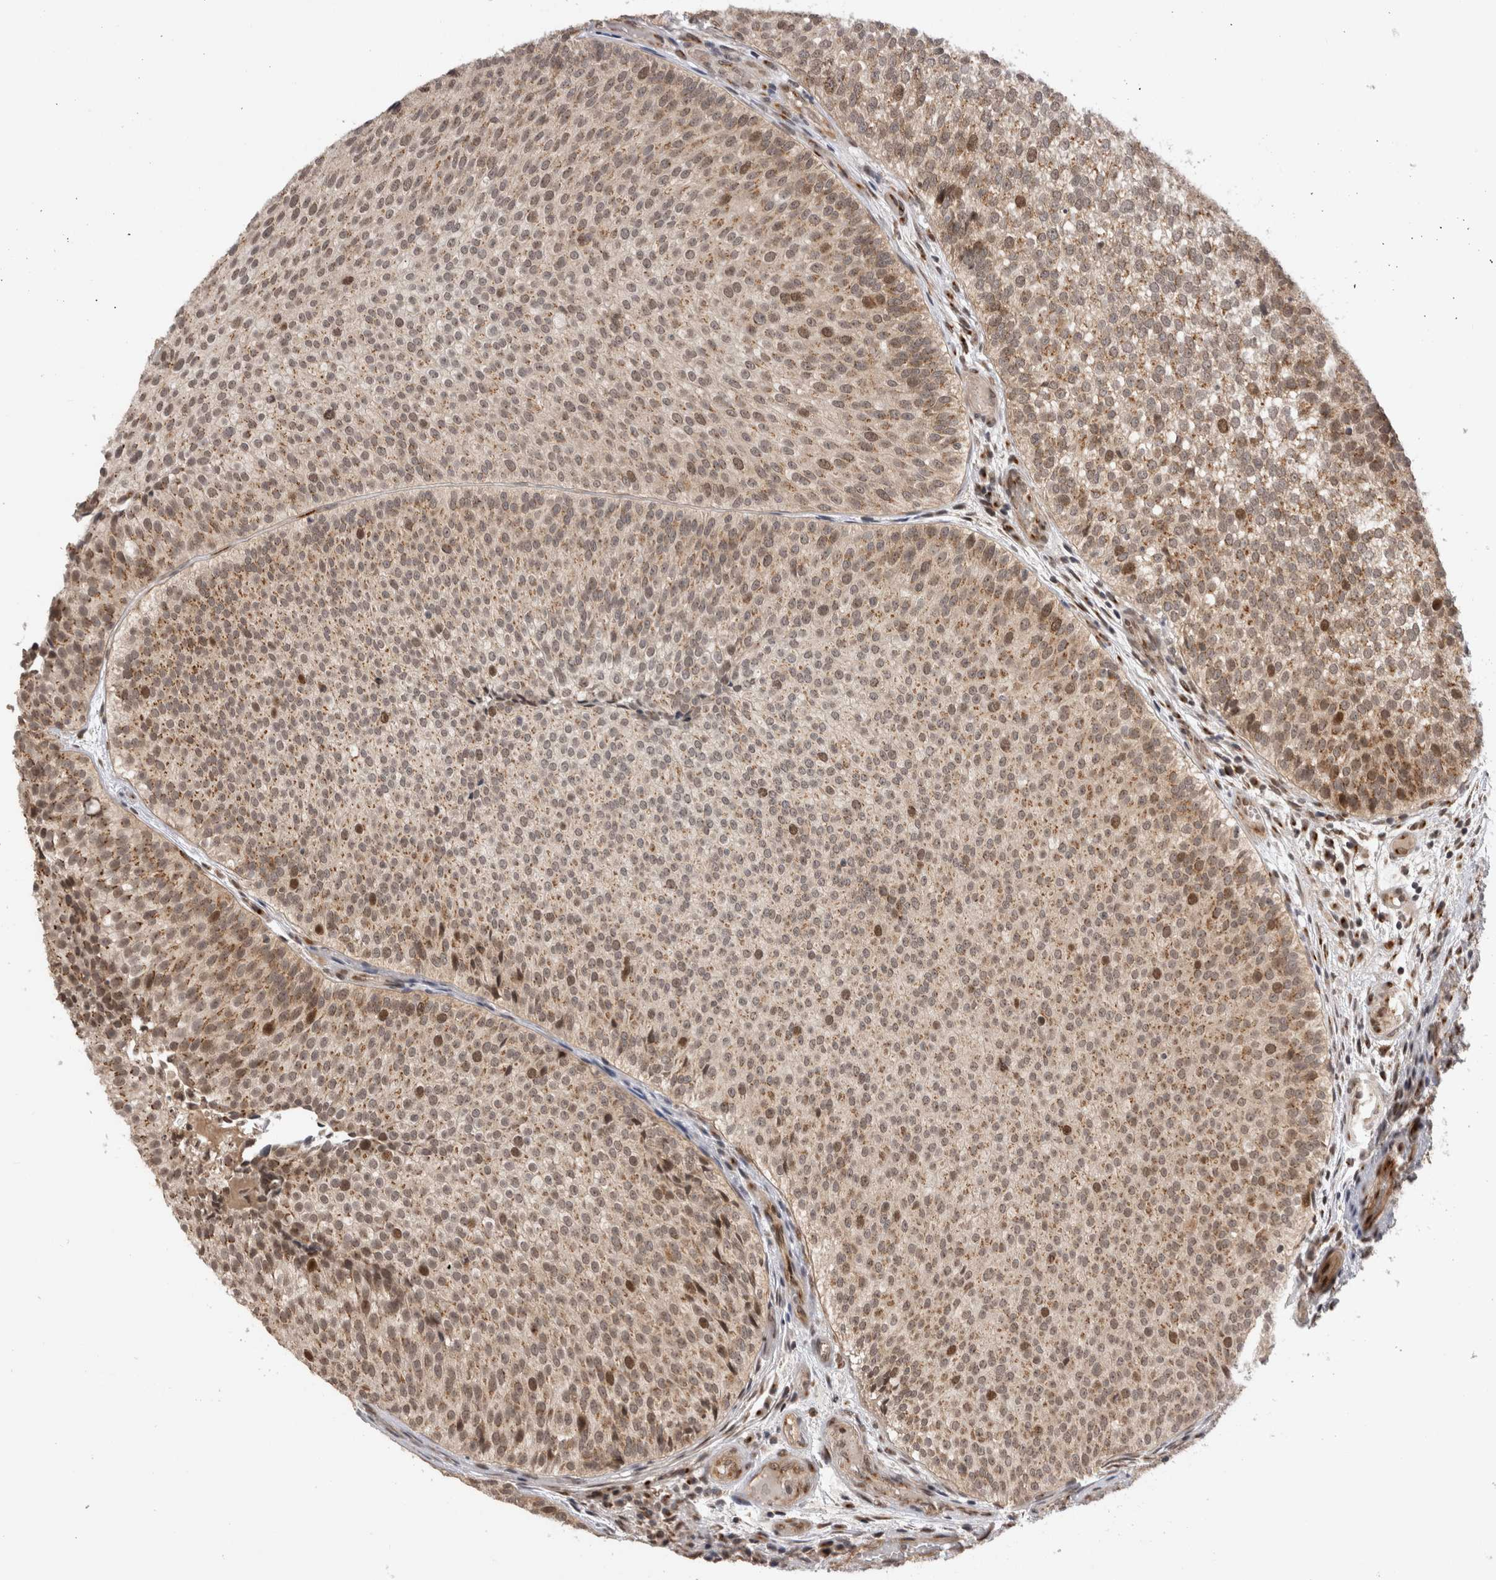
{"staining": {"intensity": "strong", "quantity": "<25%", "location": "nuclear"}, "tissue": "urothelial cancer", "cell_type": "Tumor cells", "image_type": "cancer", "snomed": [{"axis": "morphology", "description": "Urothelial carcinoma, Low grade"}, {"axis": "topography", "description": "Urinary bladder"}], "caption": "Strong nuclear staining is identified in about <25% of tumor cells in urothelial carcinoma (low-grade). The staining was performed using DAB (3,3'-diaminobenzidine) to visualize the protein expression in brown, while the nuclei were stained in blue with hematoxylin (Magnification: 20x).", "gene": "TMEM65", "patient": {"sex": "male", "age": 86}}